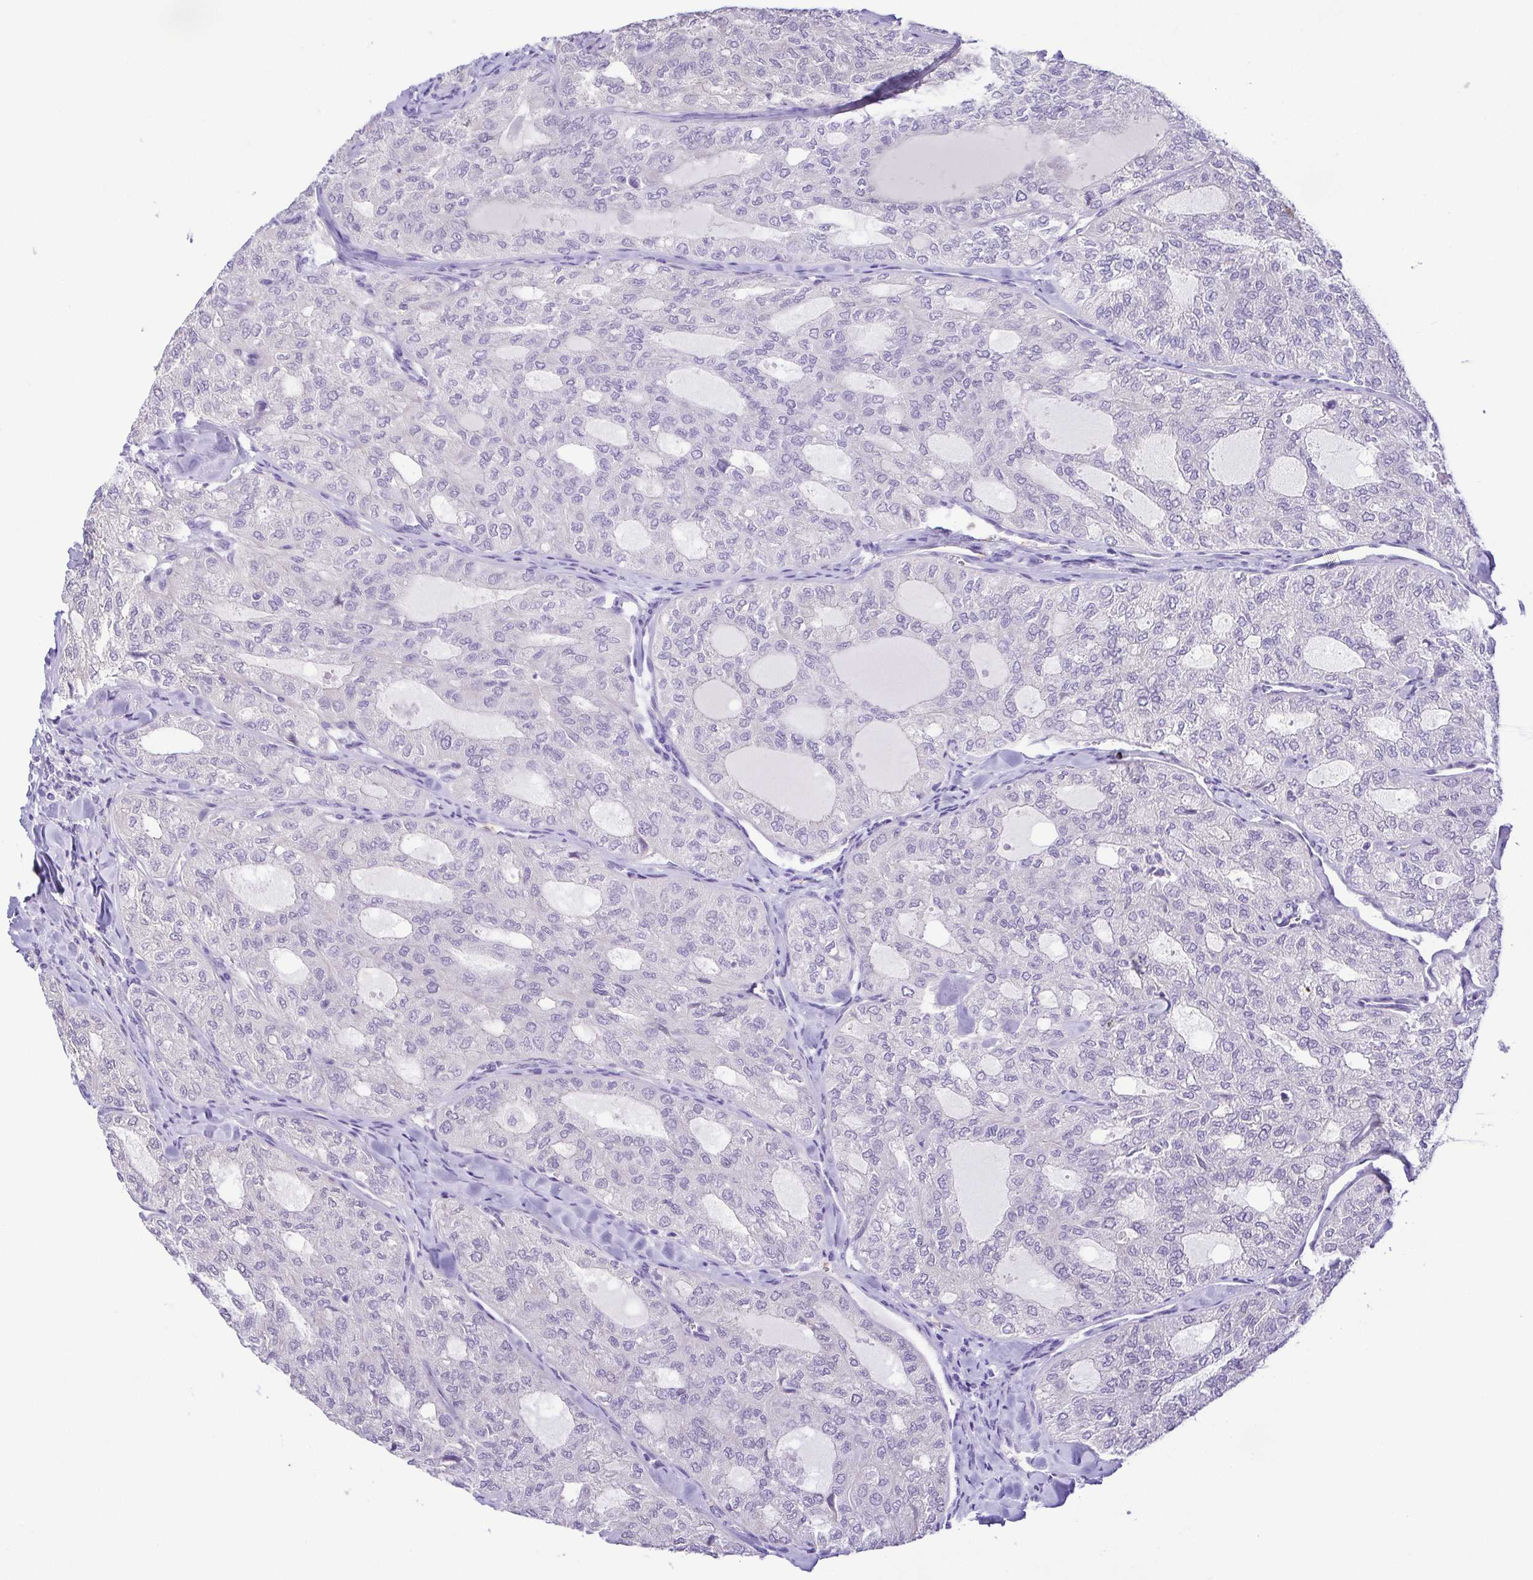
{"staining": {"intensity": "negative", "quantity": "none", "location": "none"}, "tissue": "thyroid cancer", "cell_type": "Tumor cells", "image_type": "cancer", "snomed": [{"axis": "morphology", "description": "Follicular adenoma carcinoma, NOS"}, {"axis": "topography", "description": "Thyroid gland"}], "caption": "High power microscopy histopathology image of an immunohistochemistry (IHC) image of follicular adenoma carcinoma (thyroid), revealing no significant positivity in tumor cells.", "gene": "EPB42", "patient": {"sex": "male", "age": 75}}